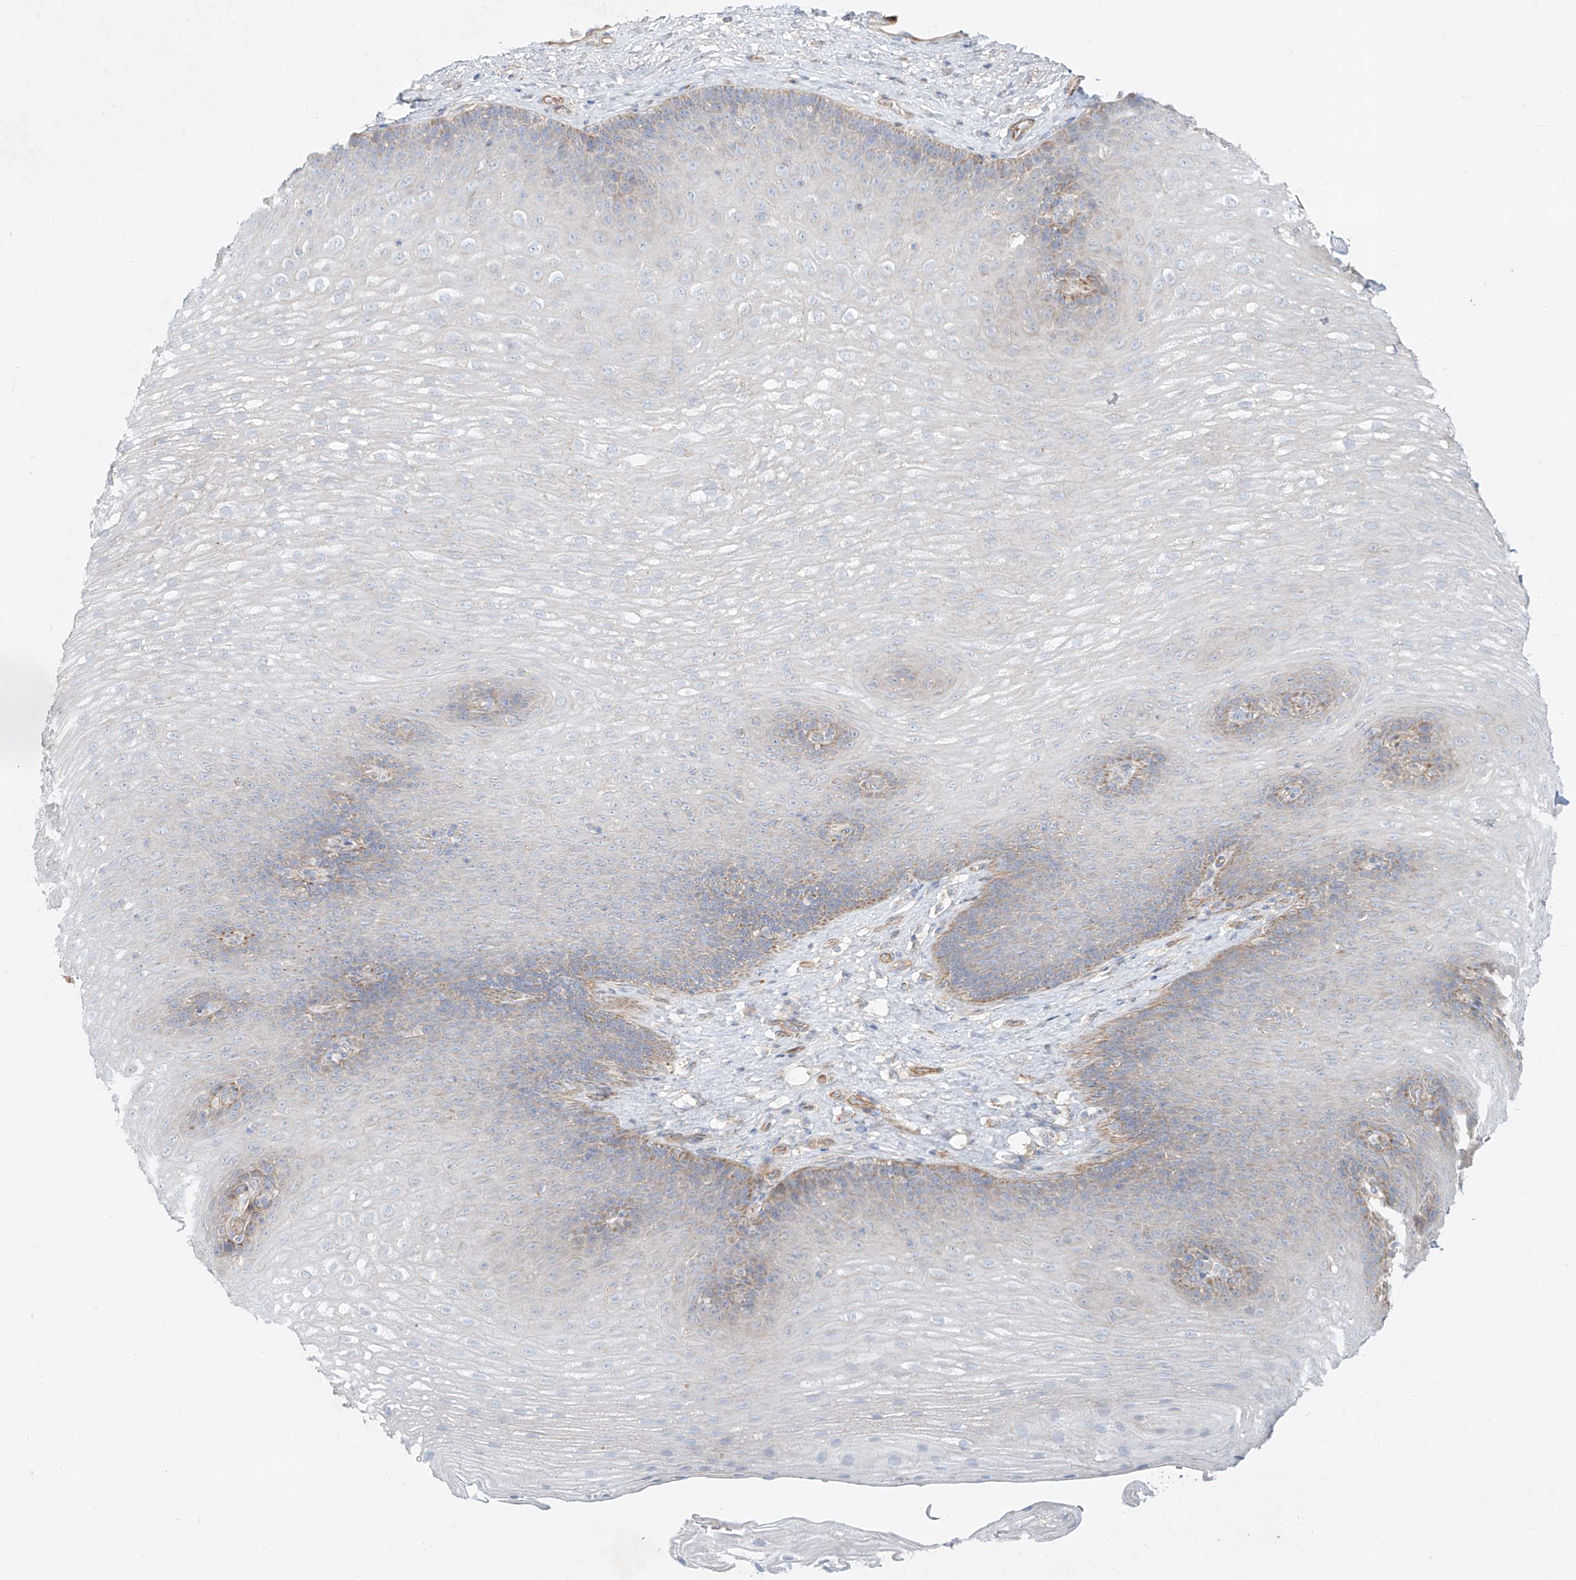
{"staining": {"intensity": "moderate", "quantity": "<25%", "location": "cytoplasmic/membranous"}, "tissue": "esophagus", "cell_type": "Squamous epithelial cells", "image_type": "normal", "snomed": [{"axis": "morphology", "description": "Normal tissue, NOS"}, {"axis": "topography", "description": "Esophagus"}], "caption": "A low amount of moderate cytoplasmic/membranous staining is identified in approximately <25% of squamous epithelial cells in unremarkable esophagus.", "gene": "AJM1", "patient": {"sex": "female", "age": 66}}